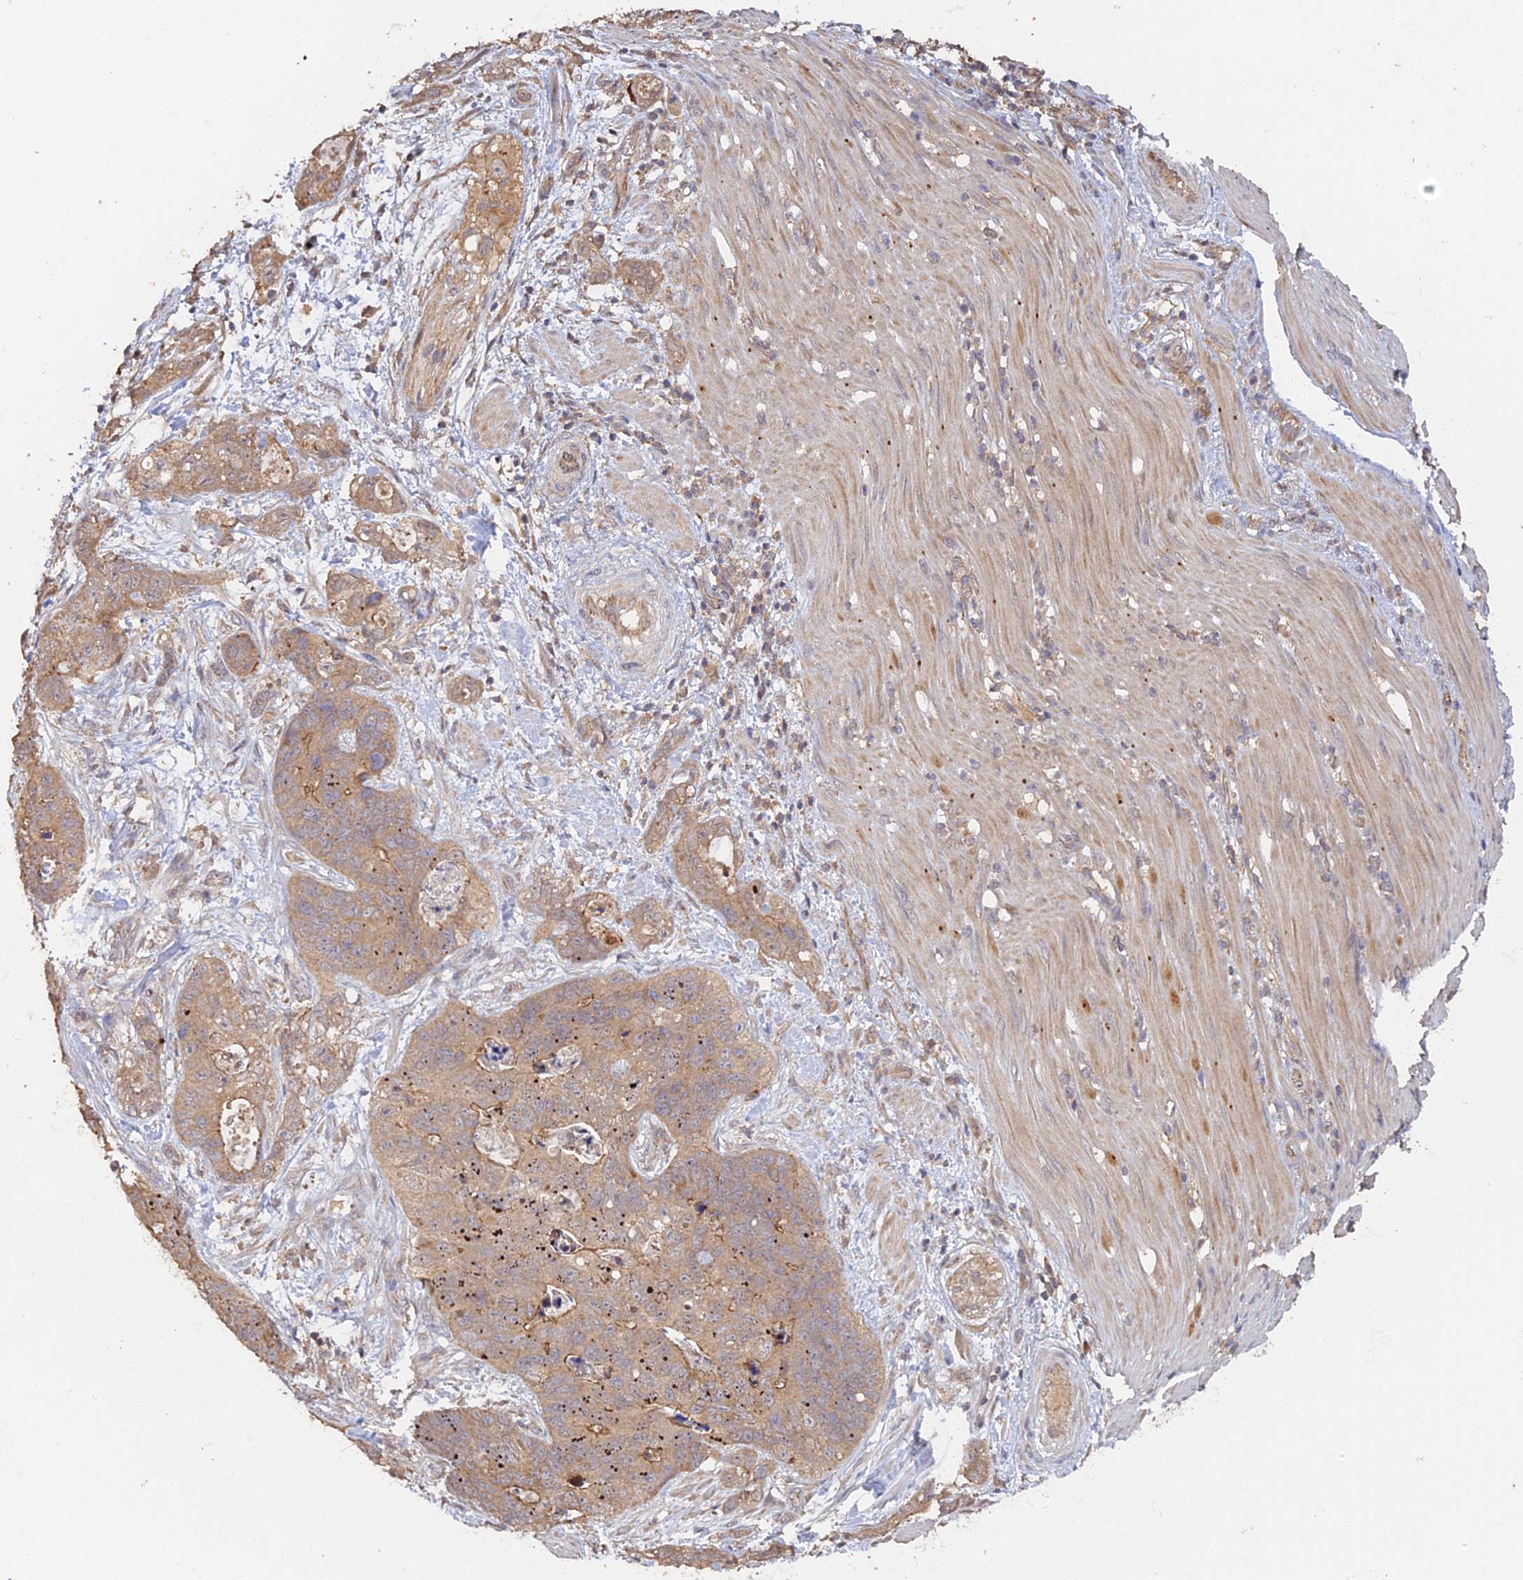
{"staining": {"intensity": "weak", "quantity": ">75%", "location": "cytoplasmic/membranous"}, "tissue": "stomach cancer", "cell_type": "Tumor cells", "image_type": "cancer", "snomed": [{"axis": "morphology", "description": "Normal tissue, NOS"}, {"axis": "morphology", "description": "Adenocarcinoma, NOS"}, {"axis": "topography", "description": "Stomach"}], "caption": "Protein analysis of adenocarcinoma (stomach) tissue demonstrates weak cytoplasmic/membranous positivity in about >75% of tumor cells. The protein of interest is shown in brown color, while the nuclei are stained blue.", "gene": "ARHGAP40", "patient": {"sex": "female", "age": 89}}